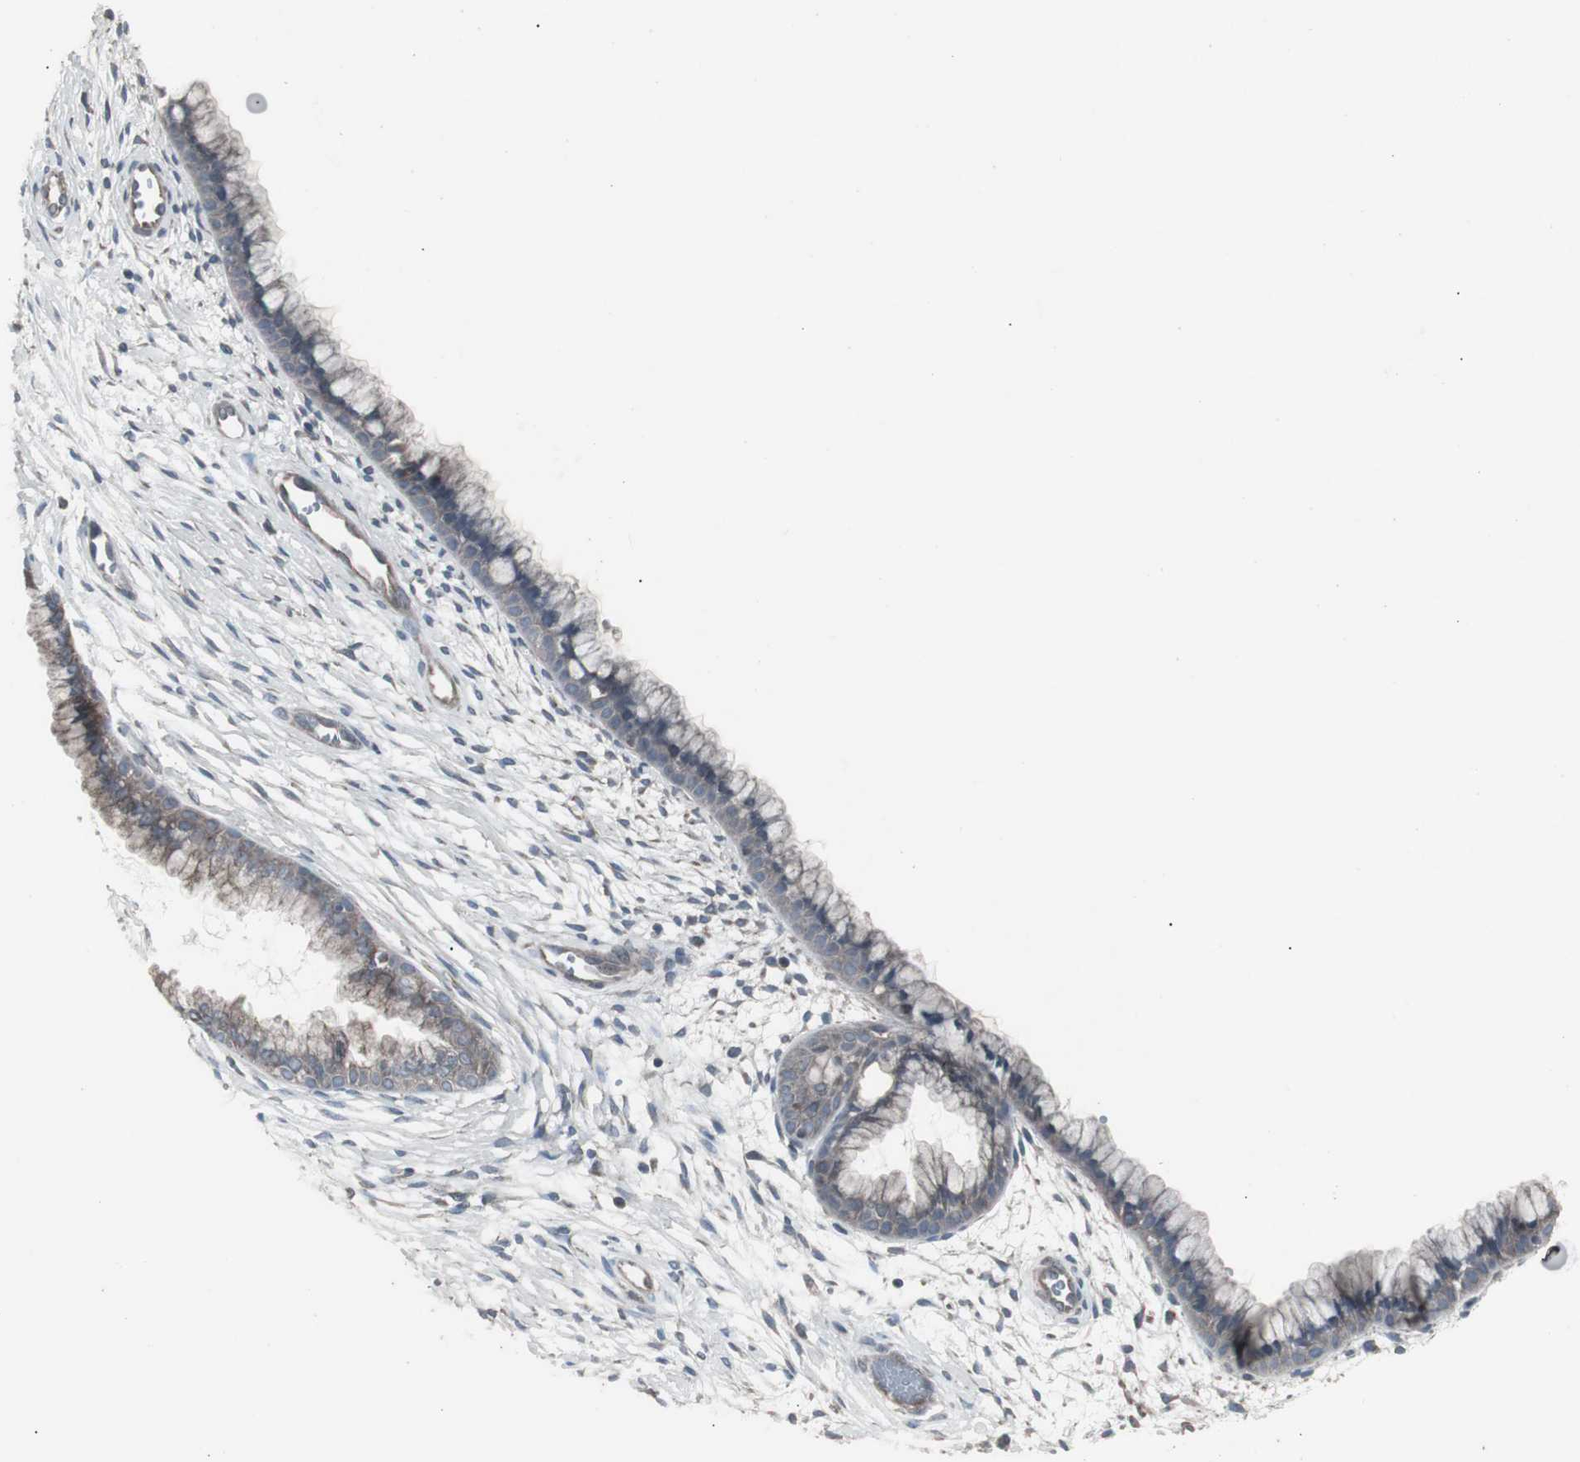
{"staining": {"intensity": "negative", "quantity": "none", "location": "none"}, "tissue": "cervix", "cell_type": "Glandular cells", "image_type": "normal", "snomed": [{"axis": "morphology", "description": "Normal tissue, NOS"}, {"axis": "topography", "description": "Cervix"}], "caption": "Human cervix stained for a protein using immunohistochemistry displays no expression in glandular cells.", "gene": "SSTR2", "patient": {"sex": "female", "age": 39}}